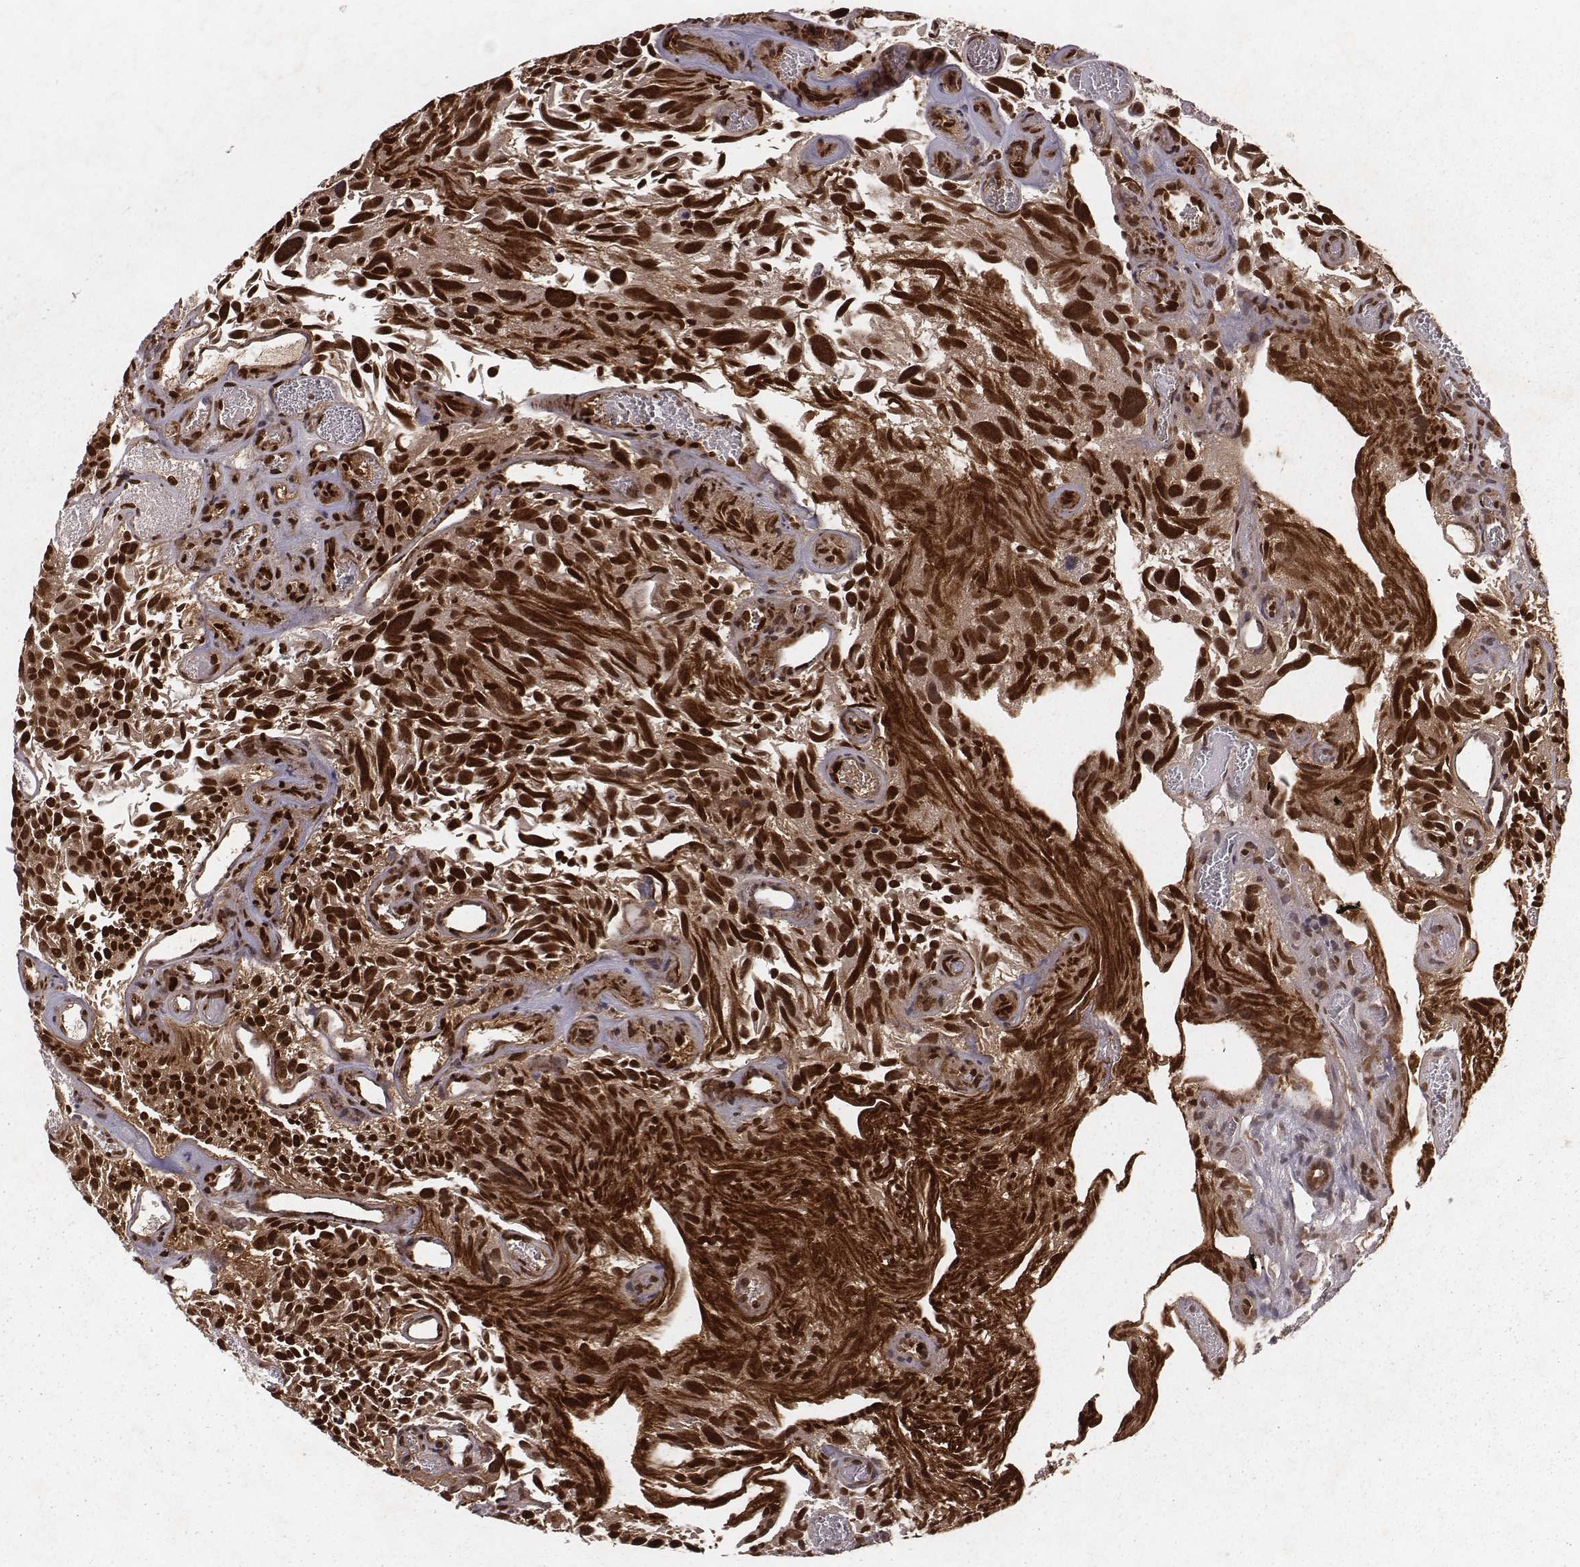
{"staining": {"intensity": "strong", "quantity": ">75%", "location": "cytoplasmic/membranous"}, "tissue": "urothelial cancer", "cell_type": "Tumor cells", "image_type": "cancer", "snomed": [{"axis": "morphology", "description": "Urothelial carcinoma, Low grade"}, {"axis": "topography", "description": "Urinary bladder"}], "caption": "Protein staining shows strong cytoplasmic/membranous positivity in approximately >75% of tumor cells in urothelial carcinoma (low-grade).", "gene": "TXLNA", "patient": {"sex": "female", "age": 69}}